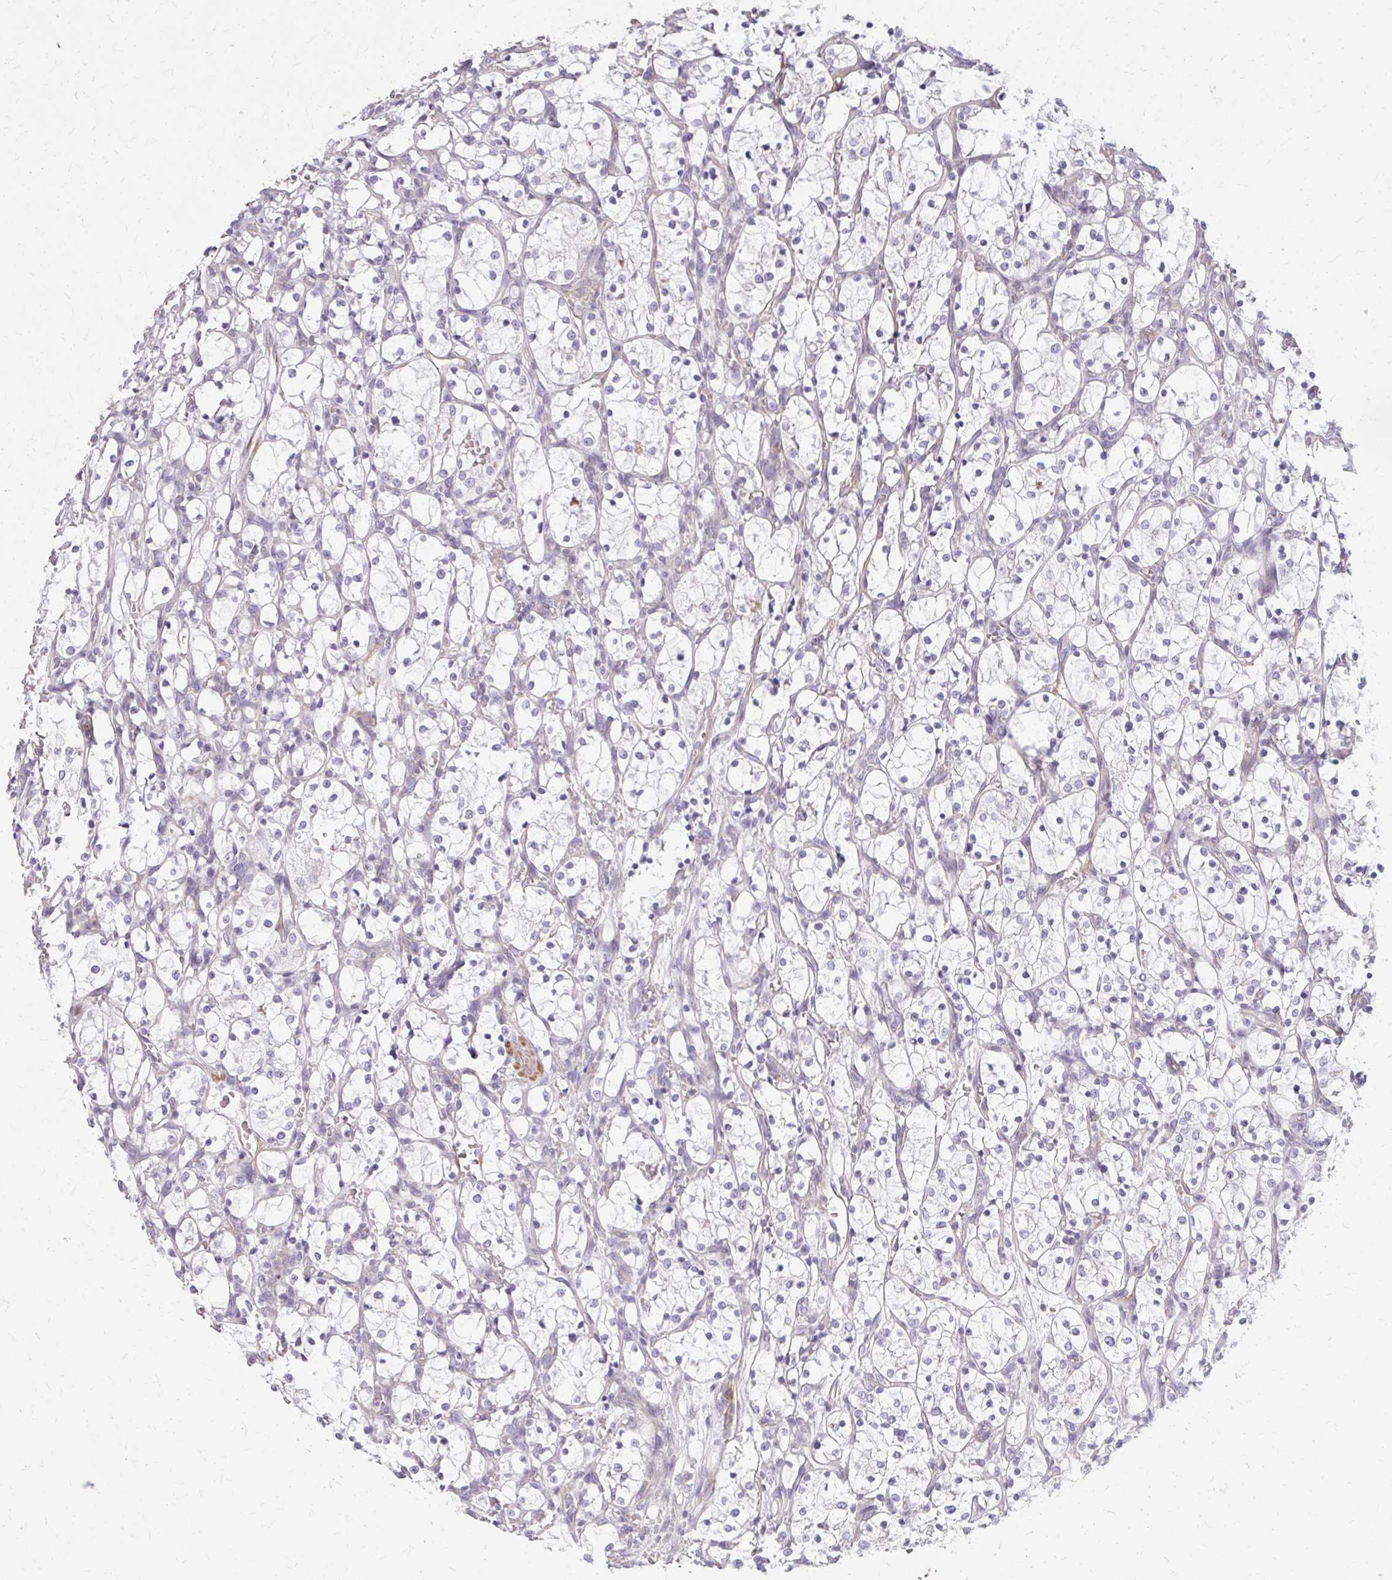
{"staining": {"intensity": "negative", "quantity": "none", "location": "none"}, "tissue": "renal cancer", "cell_type": "Tumor cells", "image_type": "cancer", "snomed": [{"axis": "morphology", "description": "Adenocarcinoma, NOS"}, {"axis": "topography", "description": "Kidney"}], "caption": "There is no significant positivity in tumor cells of renal cancer.", "gene": "TENM4", "patient": {"sex": "female", "age": 69}}